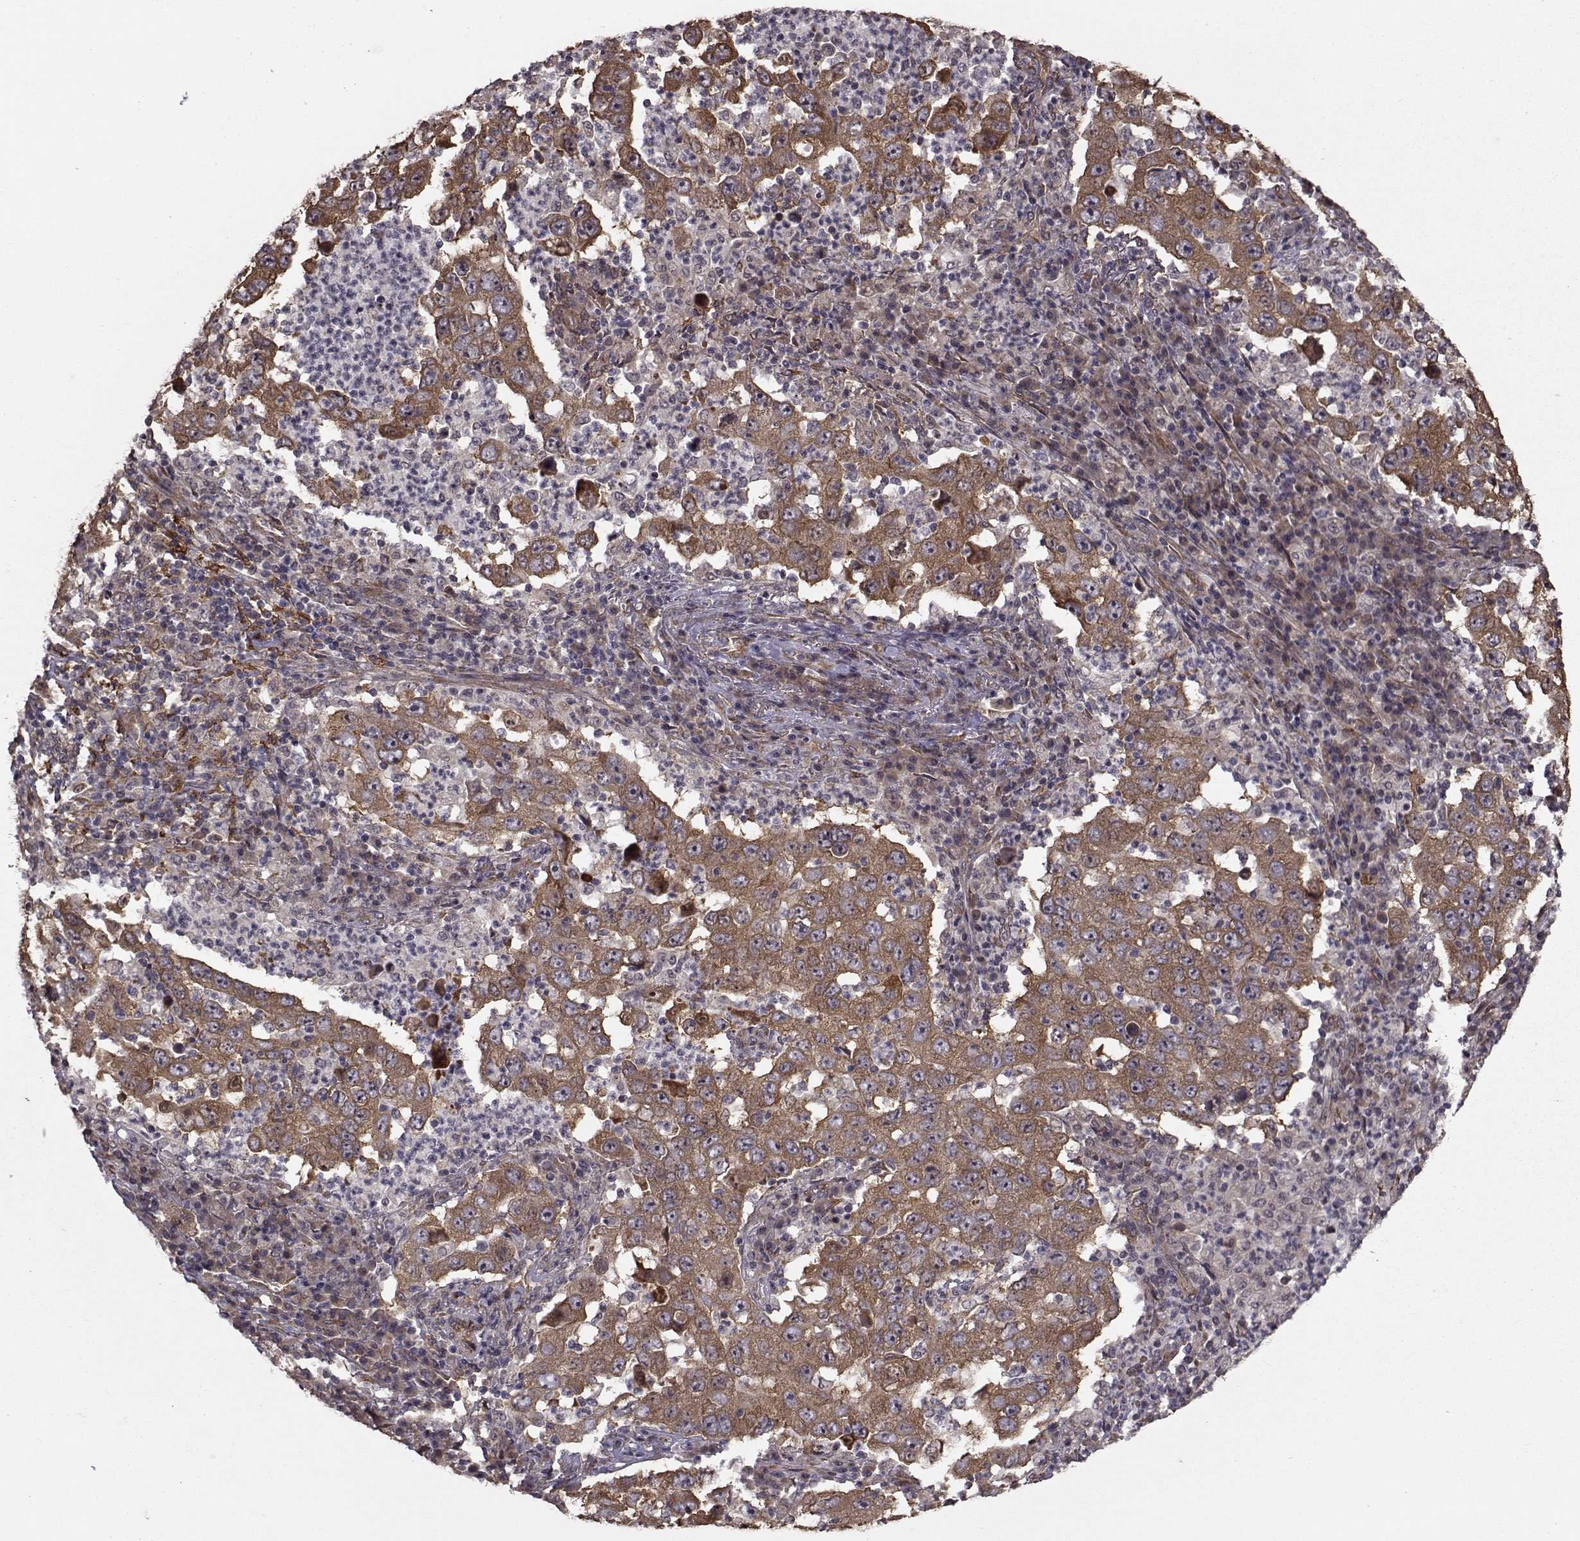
{"staining": {"intensity": "moderate", "quantity": ">75%", "location": "cytoplasmic/membranous"}, "tissue": "lung cancer", "cell_type": "Tumor cells", "image_type": "cancer", "snomed": [{"axis": "morphology", "description": "Adenocarcinoma, NOS"}, {"axis": "topography", "description": "Lung"}], "caption": "Lung cancer (adenocarcinoma) tissue displays moderate cytoplasmic/membranous expression in approximately >75% of tumor cells", "gene": "TRIP10", "patient": {"sex": "male", "age": 73}}